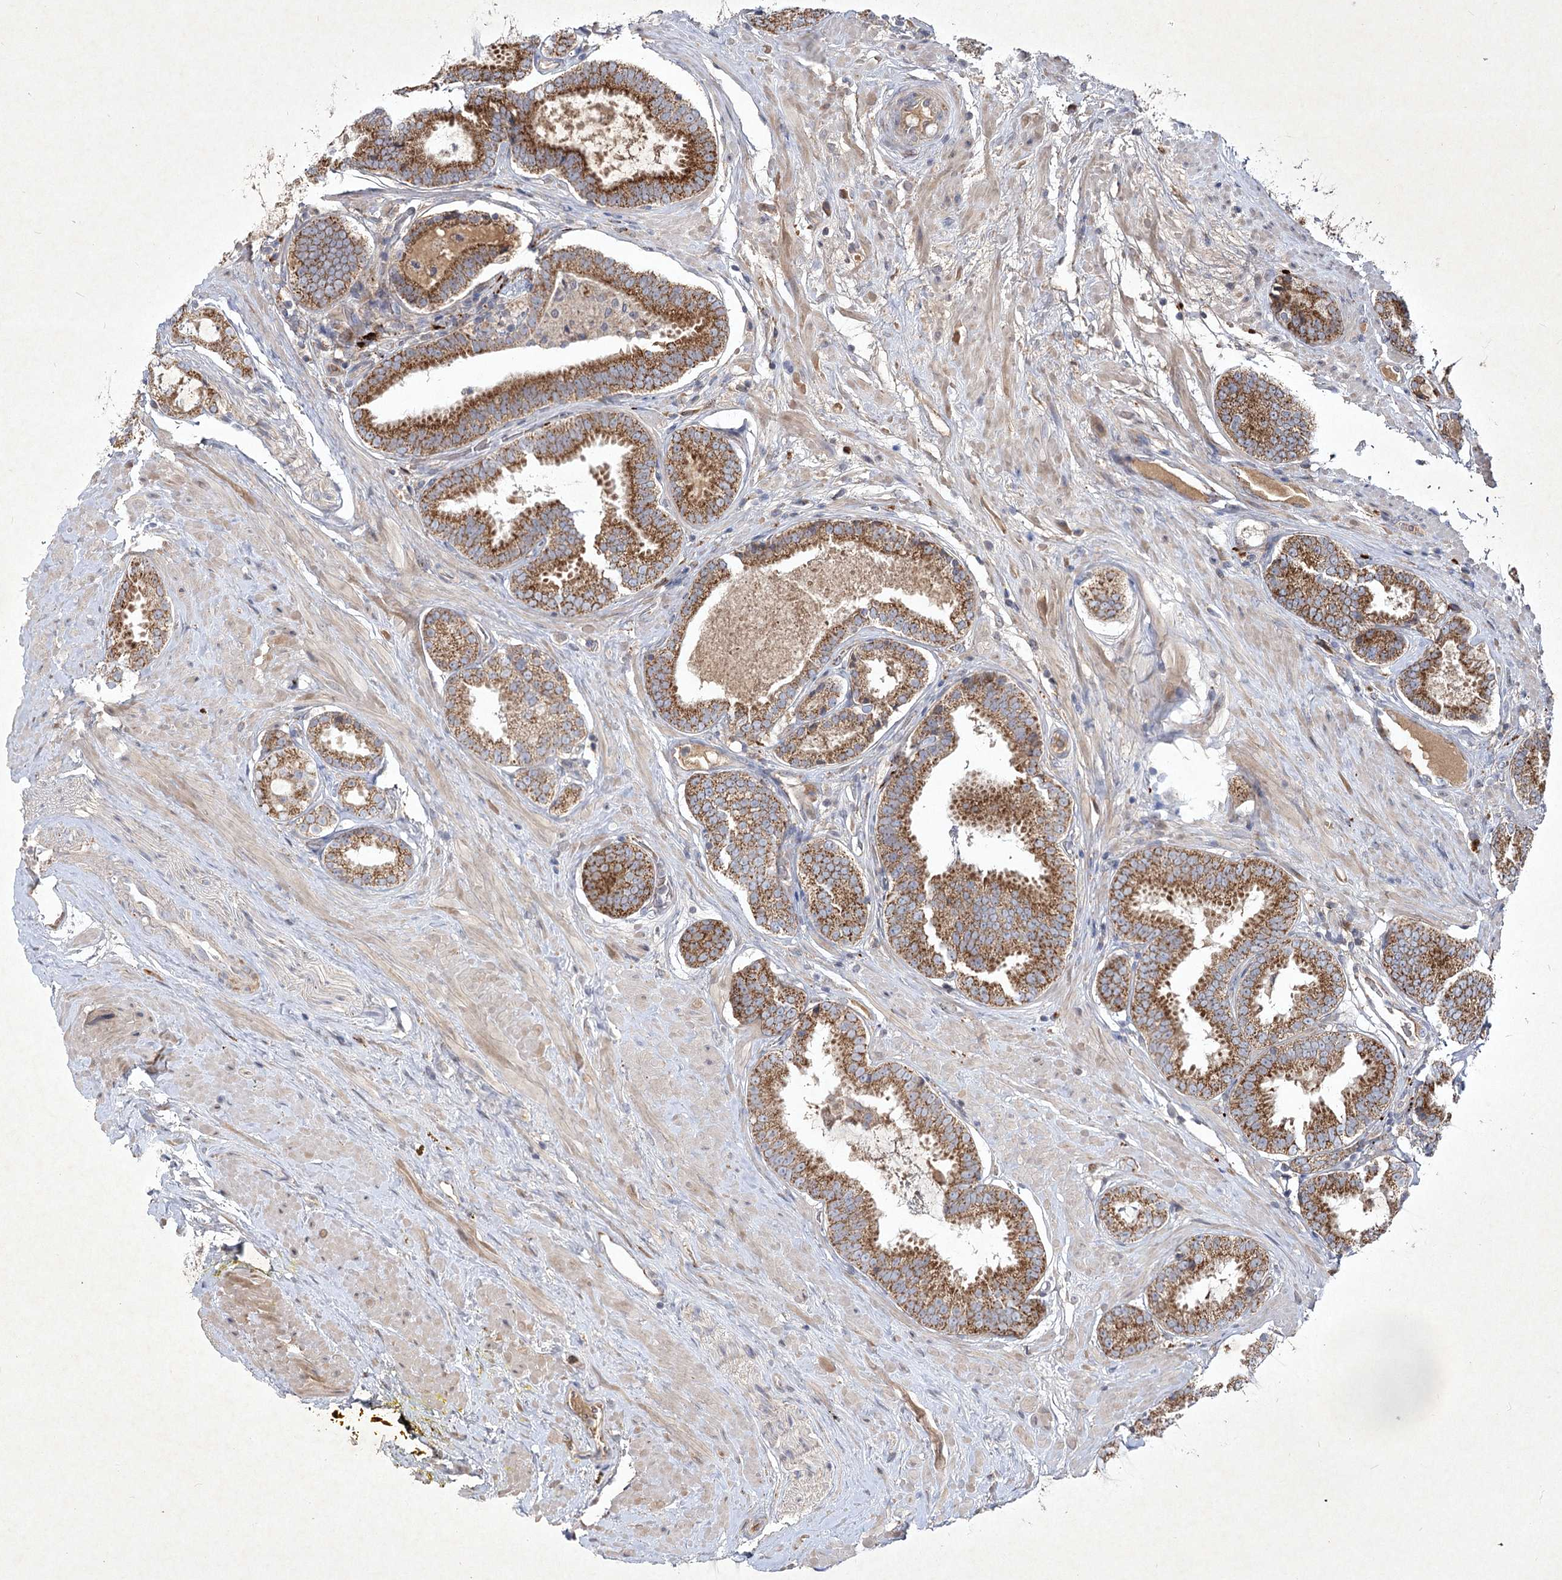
{"staining": {"intensity": "moderate", "quantity": ">75%", "location": "cytoplasmic/membranous"}, "tissue": "prostate cancer", "cell_type": "Tumor cells", "image_type": "cancer", "snomed": [{"axis": "morphology", "description": "Adenocarcinoma, Low grade"}, {"axis": "topography", "description": "Prostate"}], "caption": "This is an image of immunohistochemistry (IHC) staining of prostate adenocarcinoma (low-grade), which shows moderate staining in the cytoplasmic/membranous of tumor cells.", "gene": "PYROXD2", "patient": {"sex": "male", "age": 71}}